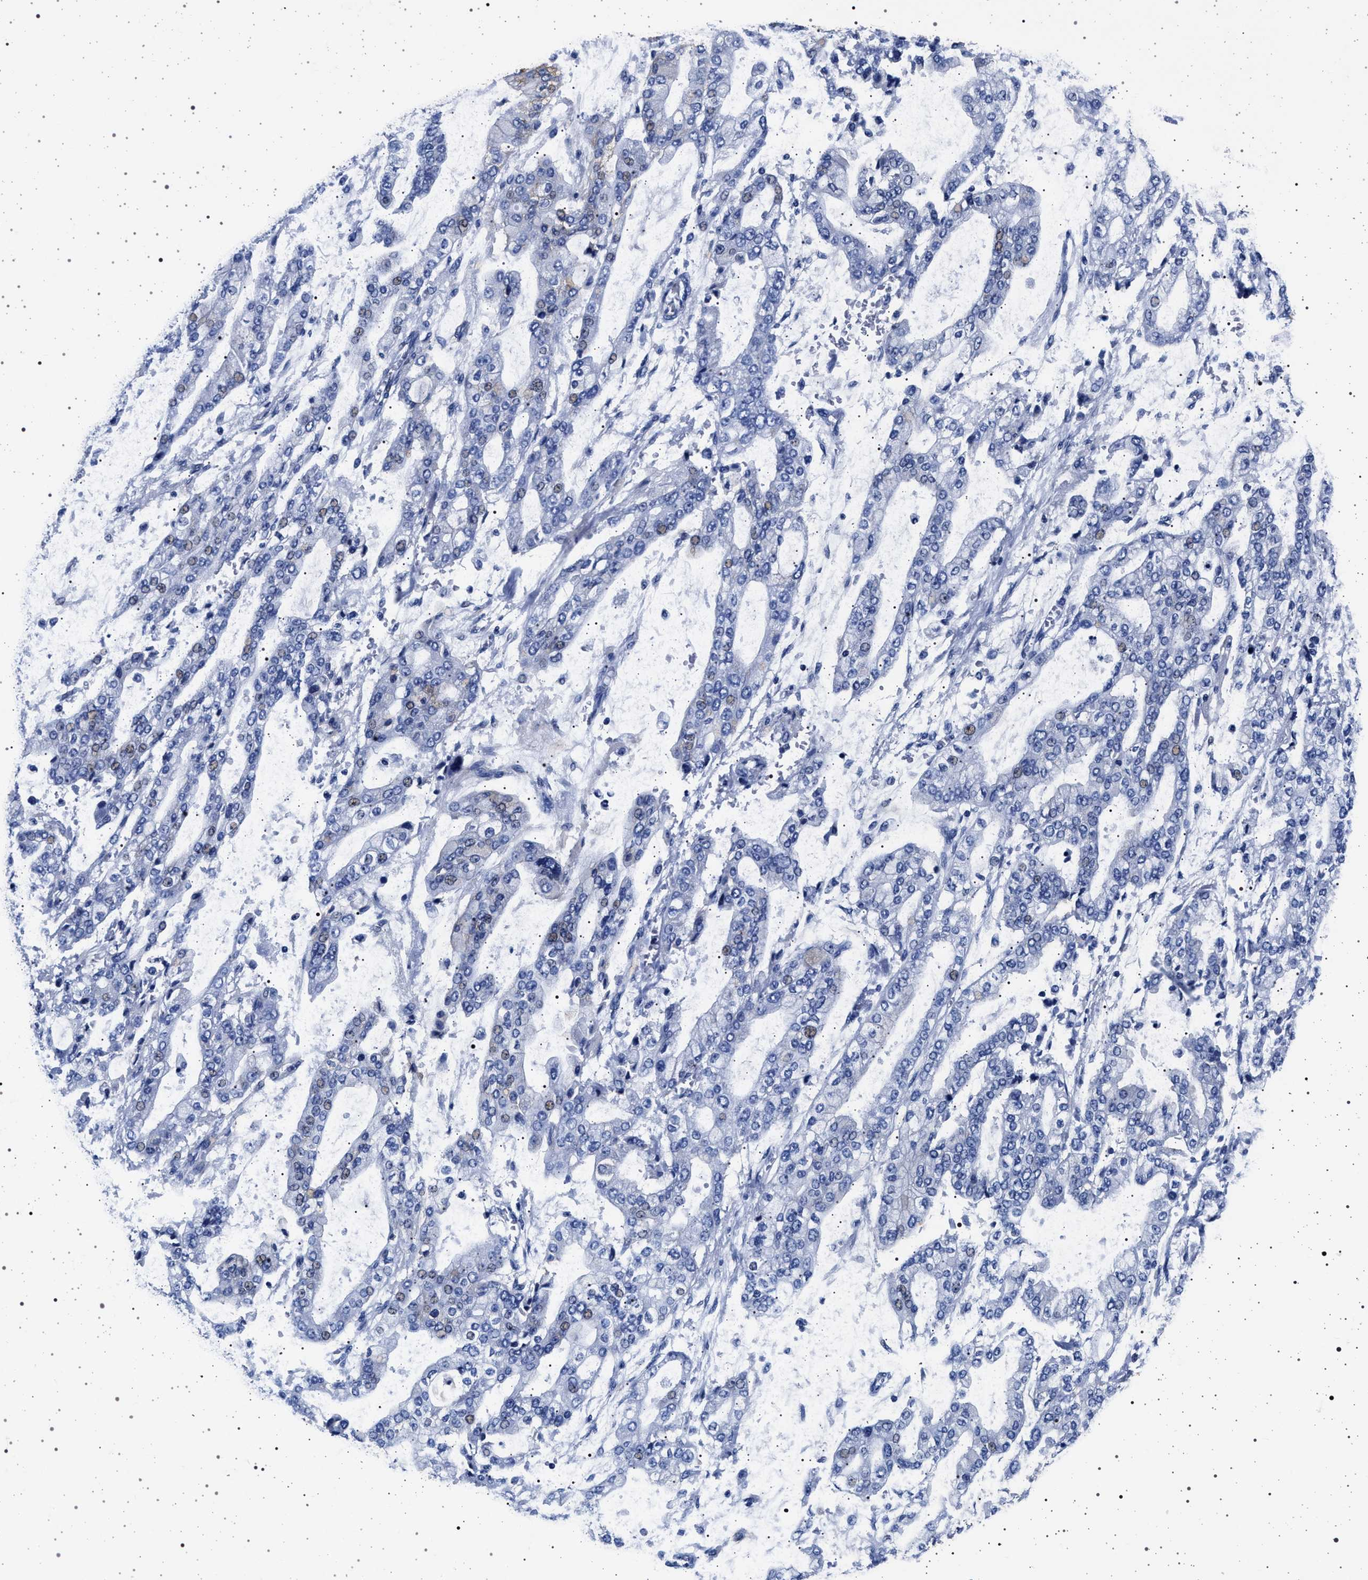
{"staining": {"intensity": "negative", "quantity": "none", "location": "none"}, "tissue": "stomach cancer", "cell_type": "Tumor cells", "image_type": "cancer", "snomed": [{"axis": "morphology", "description": "Normal tissue, NOS"}, {"axis": "morphology", "description": "Adenocarcinoma, NOS"}, {"axis": "topography", "description": "Stomach, upper"}, {"axis": "topography", "description": "Stomach"}], "caption": "Immunohistochemistry (IHC) image of neoplastic tissue: human stomach cancer stained with DAB demonstrates no significant protein expression in tumor cells.", "gene": "SLC9A1", "patient": {"sex": "male", "age": 76}}